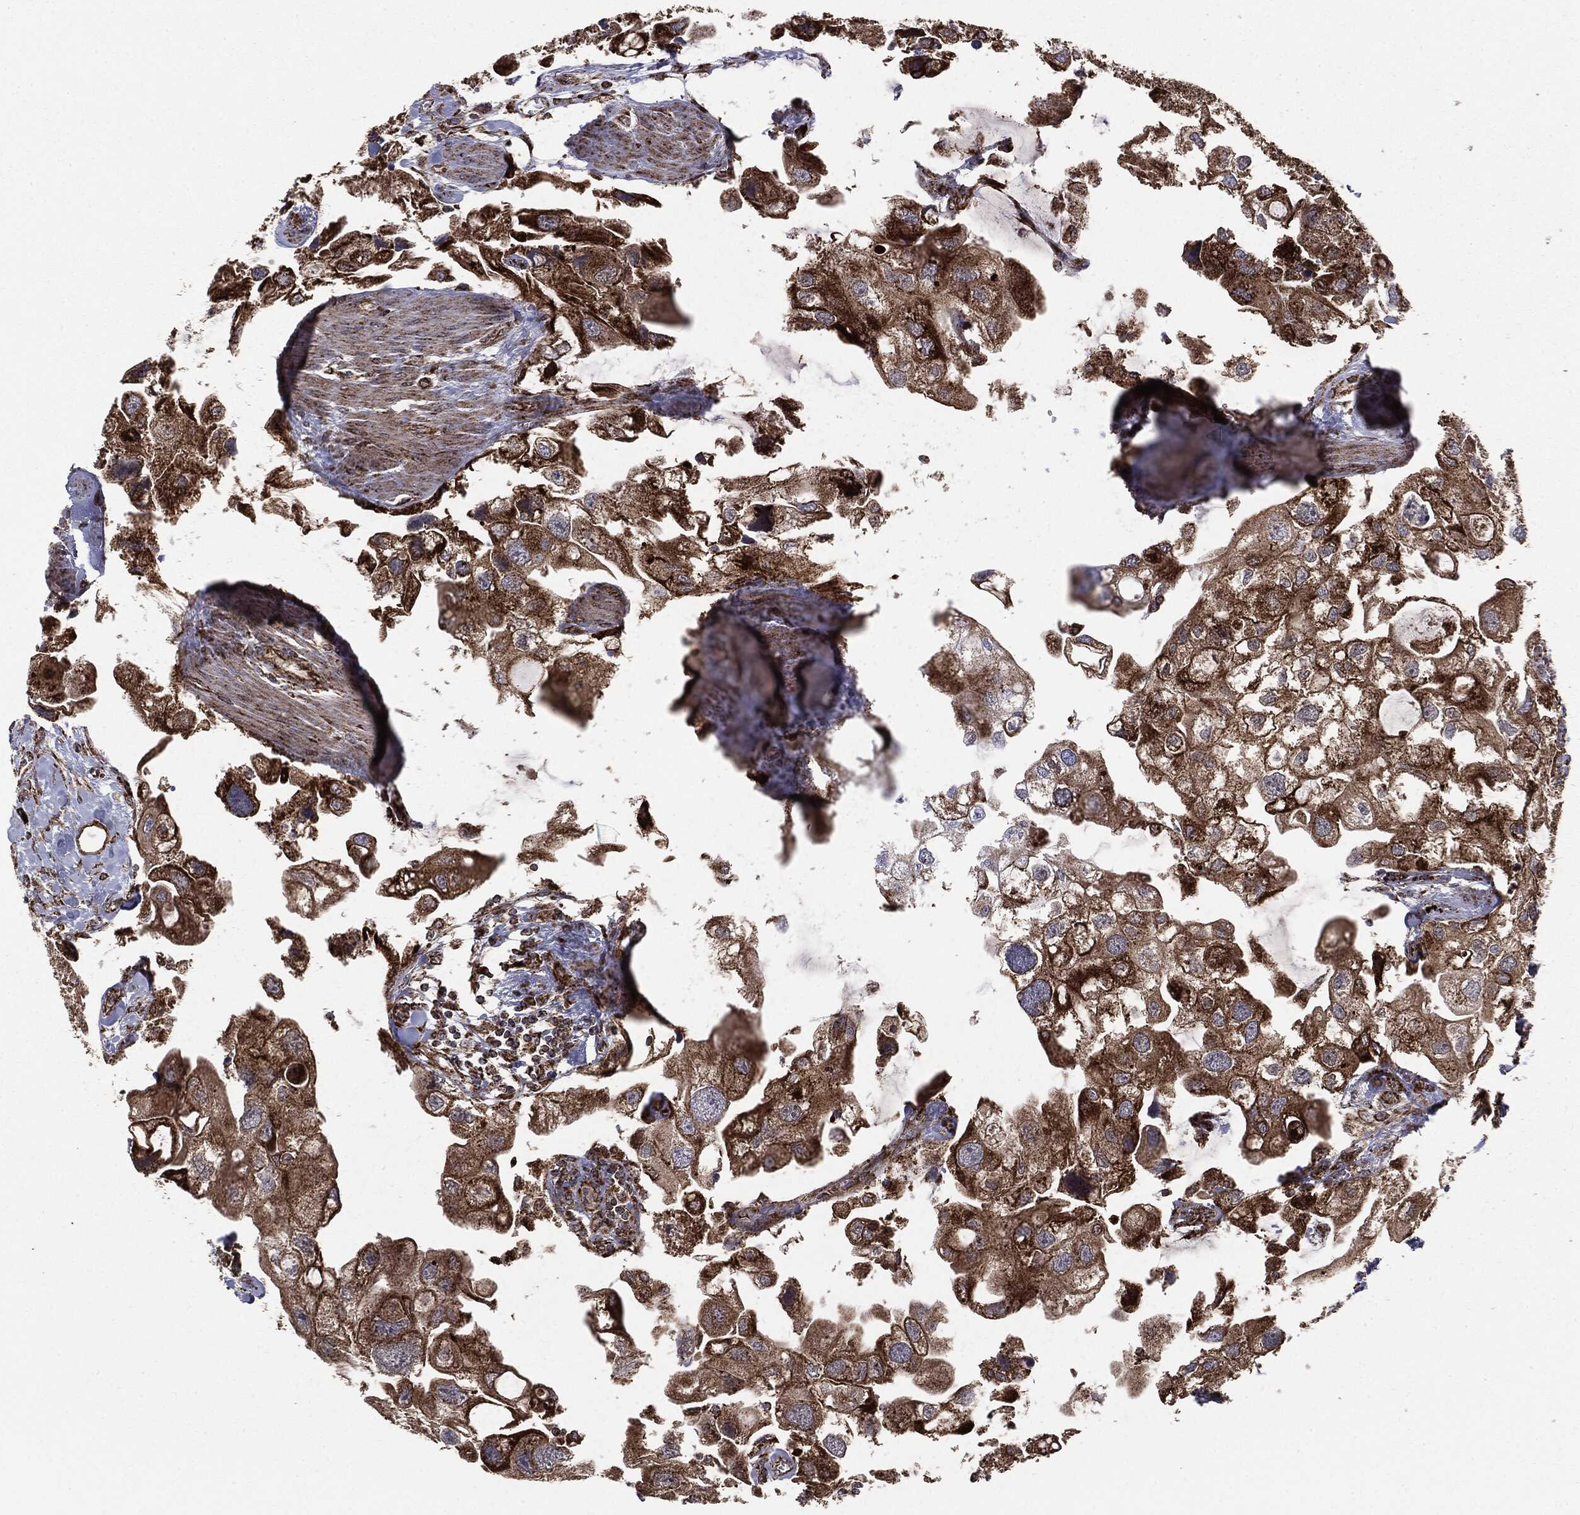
{"staining": {"intensity": "strong", "quantity": ">75%", "location": "cytoplasmic/membranous"}, "tissue": "urothelial cancer", "cell_type": "Tumor cells", "image_type": "cancer", "snomed": [{"axis": "morphology", "description": "Urothelial carcinoma, High grade"}, {"axis": "topography", "description": "Urinary bladder"}], "caption": "Strong cytoplasmic/membranous expression for a protein is appreciated in approximately >75% of tumor cells of urothelial carcinoma (high-grade) using immunohistochemistry (IHC).", "gene": "MAP2K1", "patient": {"sex": "male", "age": 59}}